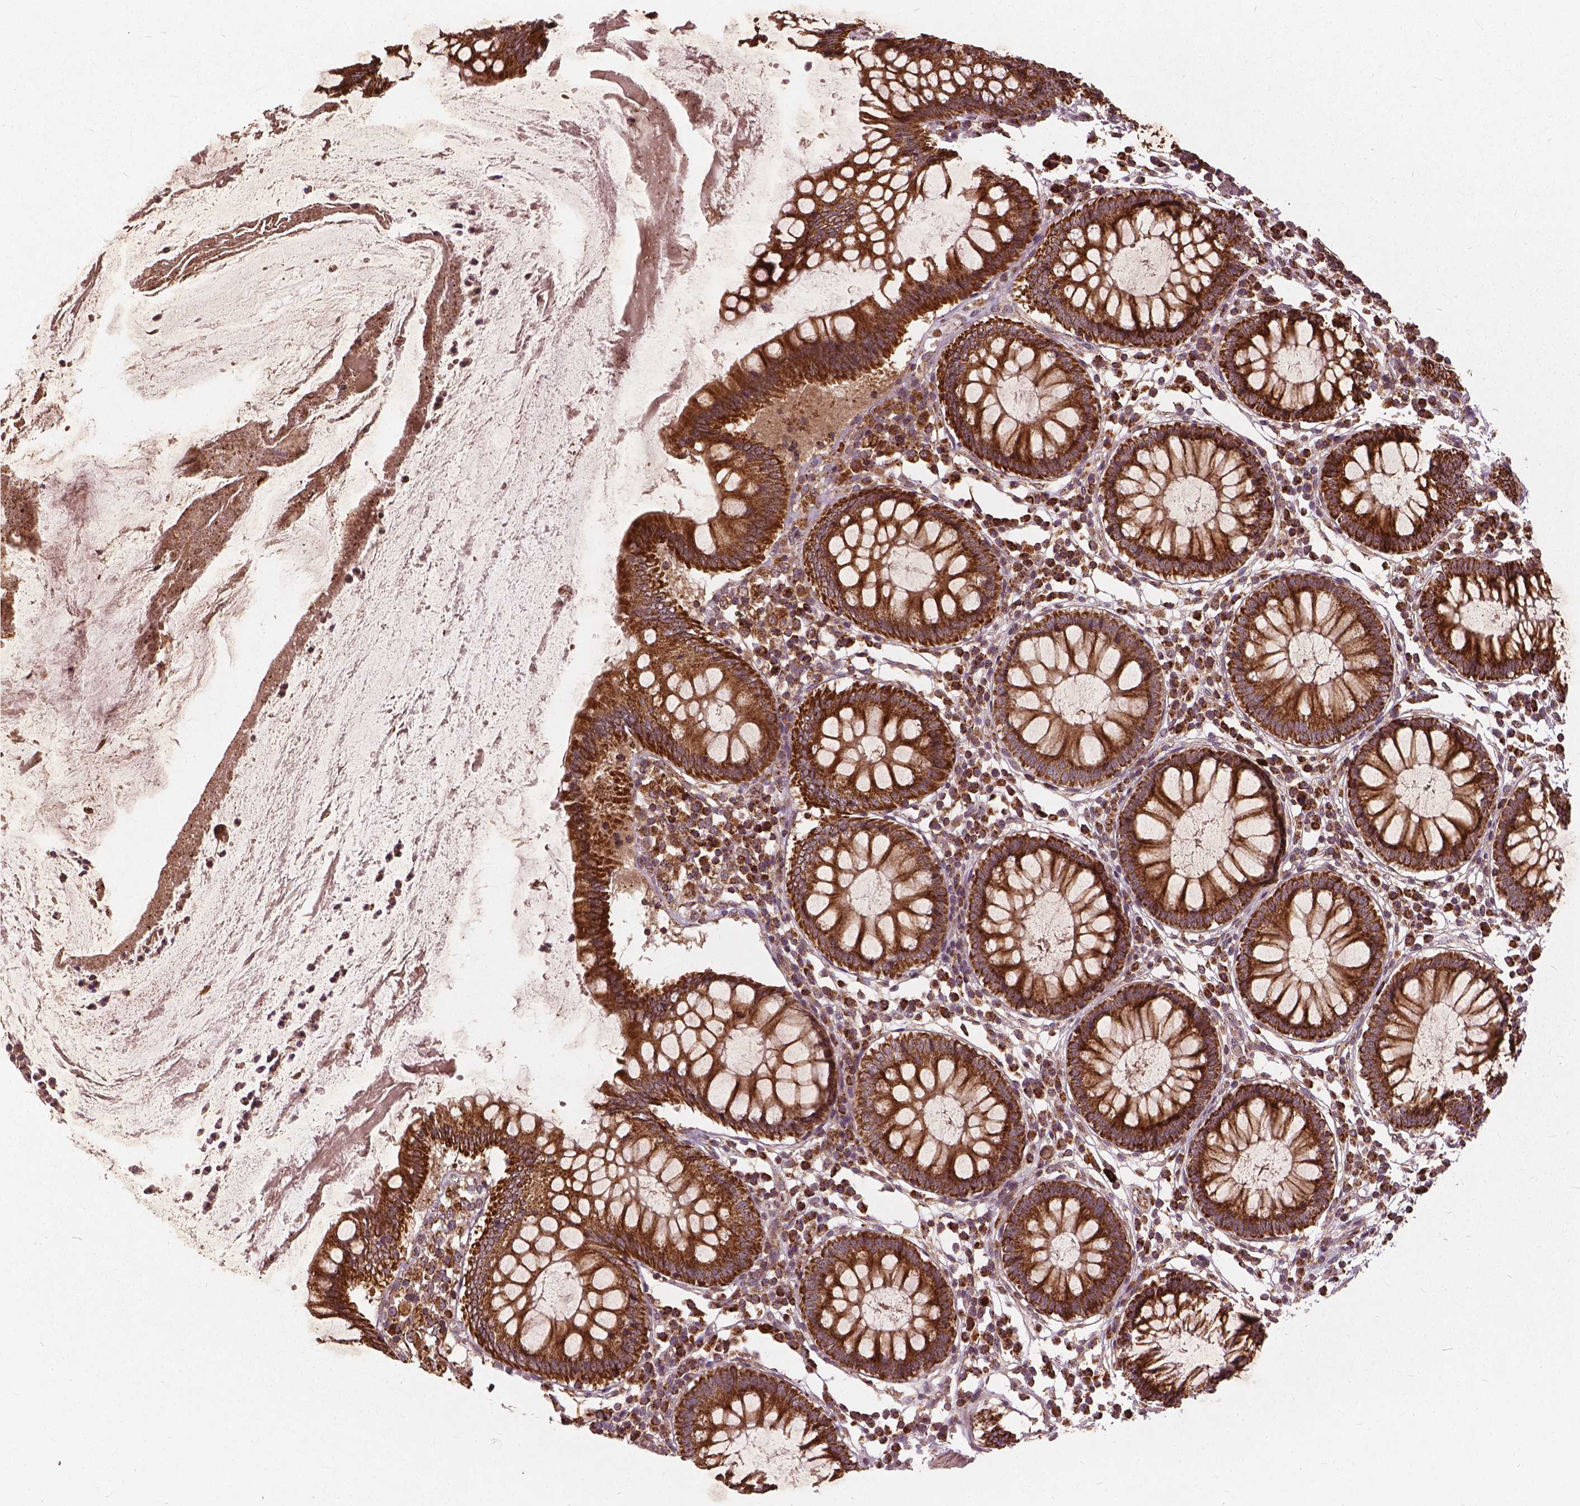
{"staining": {"intensity": "moderate", "quantity": ">75%", "location": "cytoplasmic/membranous"}, "tissue": "colon", "cell_type": "Endothelial cells", "image_type": "normal", "snomed": [{"axis": "morphology", "description": "Normal tissue, NOS"}, {"axis": "morphology", "description": "Adenocarcinoma, NOS"}, {"axis": "topography", "description": "Colon"}], "caption": "A high-resolution photomicrograph shows immunohistochemistry staining of benign colon, which reveals moderate cytoplasmic/membranous staining in about >75% of endothelial cells.", "gene": "UBXN2A", "patient": {"sex": "male", "age": 83}}